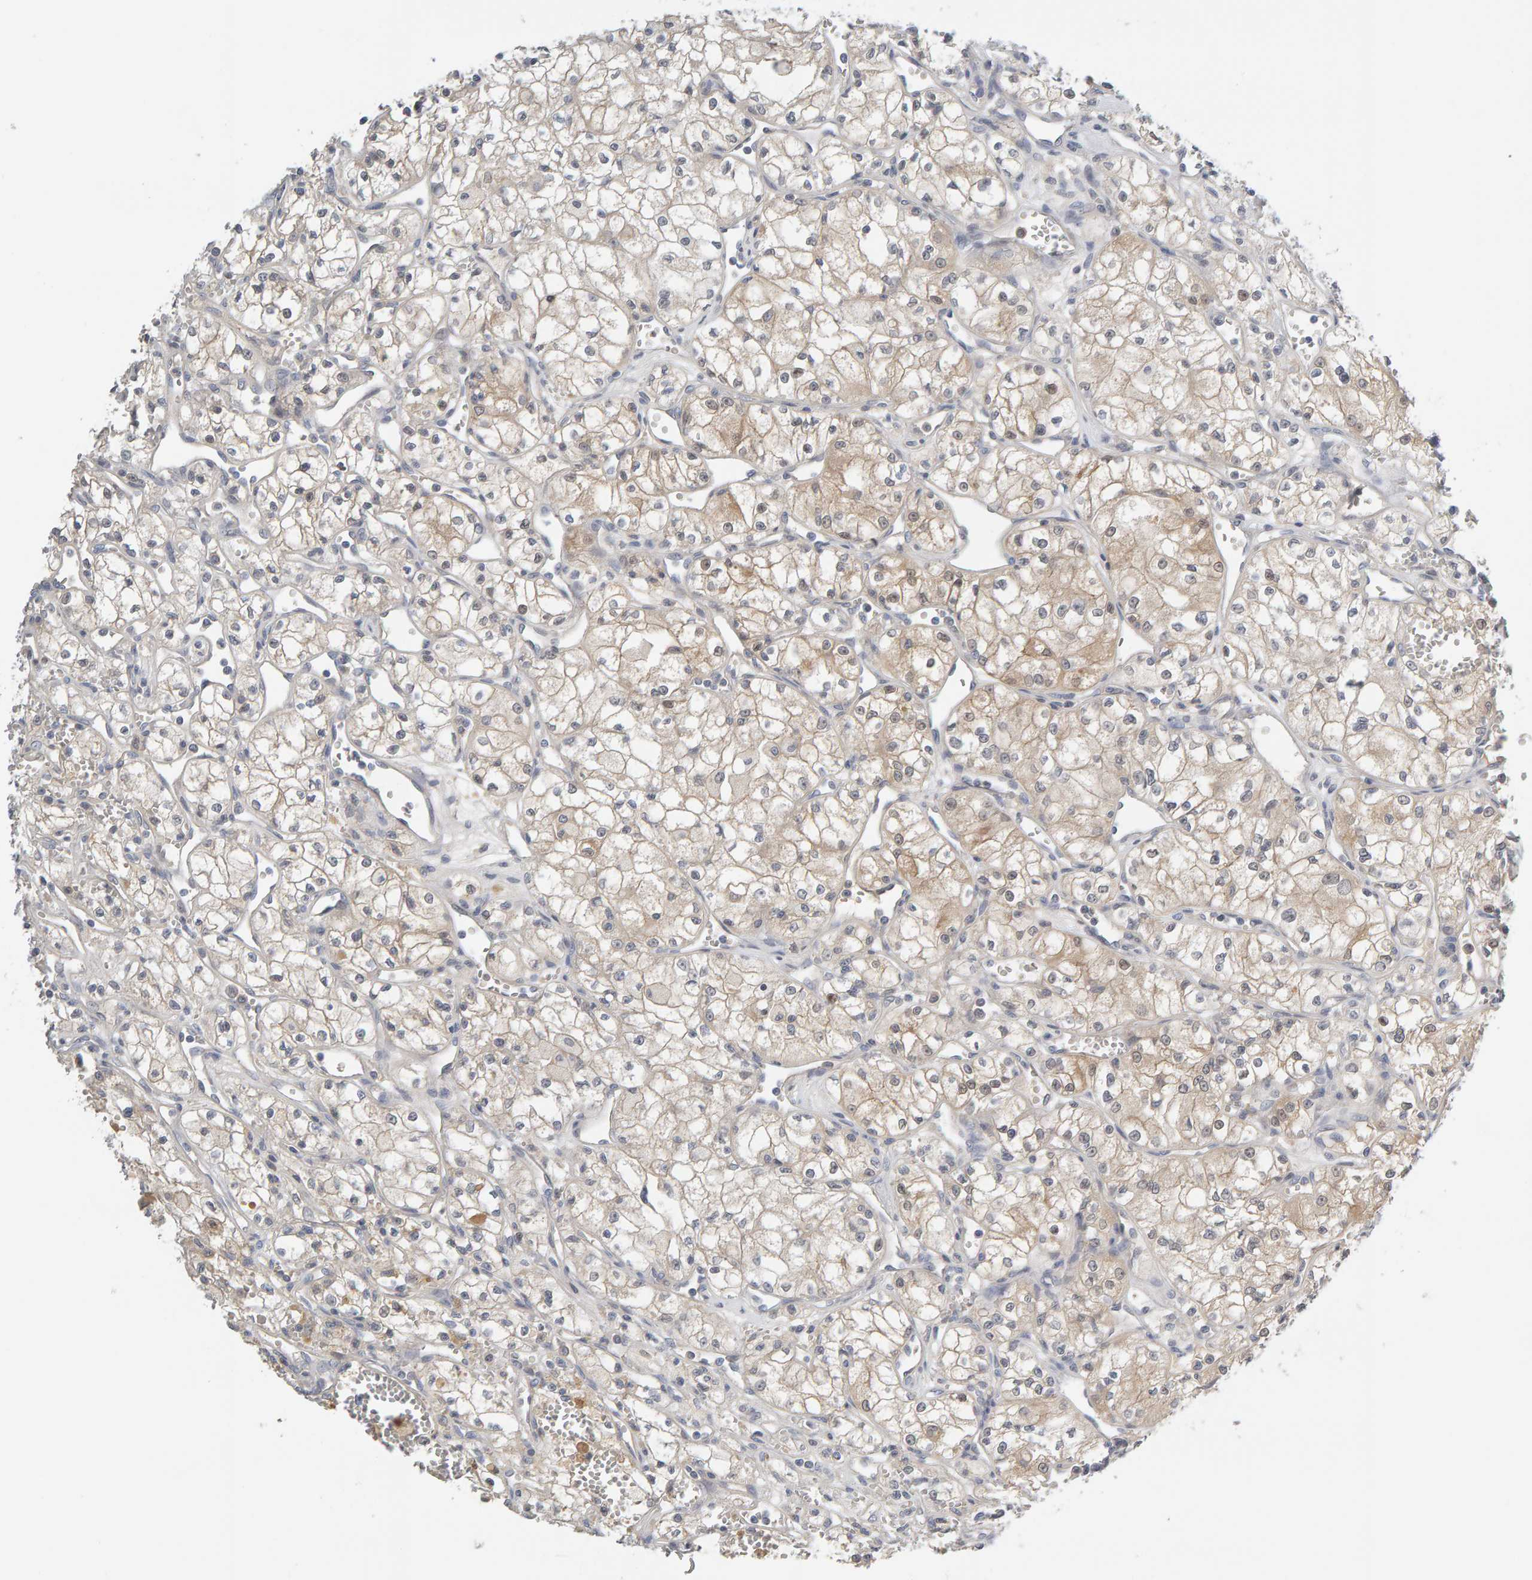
{"staining": {"intensity": "weak", "quantity": "25%-75%", "location": "cytoplasmic/membranous"}, "tissue": "renal cancer", "cell_type": "Tumor cells", "image_type": "cancer", "snomed": [{"axis": "morphology", "description": "Adenocarcinoma, NOS"}, {"axis": "topography", "description": "Kidney"}], "caption": "Renal cancer (adenocarcinoma) tissue exhibits weak cytoplasmic/membranous expression in about 25%-75% of tumor cells", "gene": "GFUS", "patient": {"sex": "male", "age": 59}}